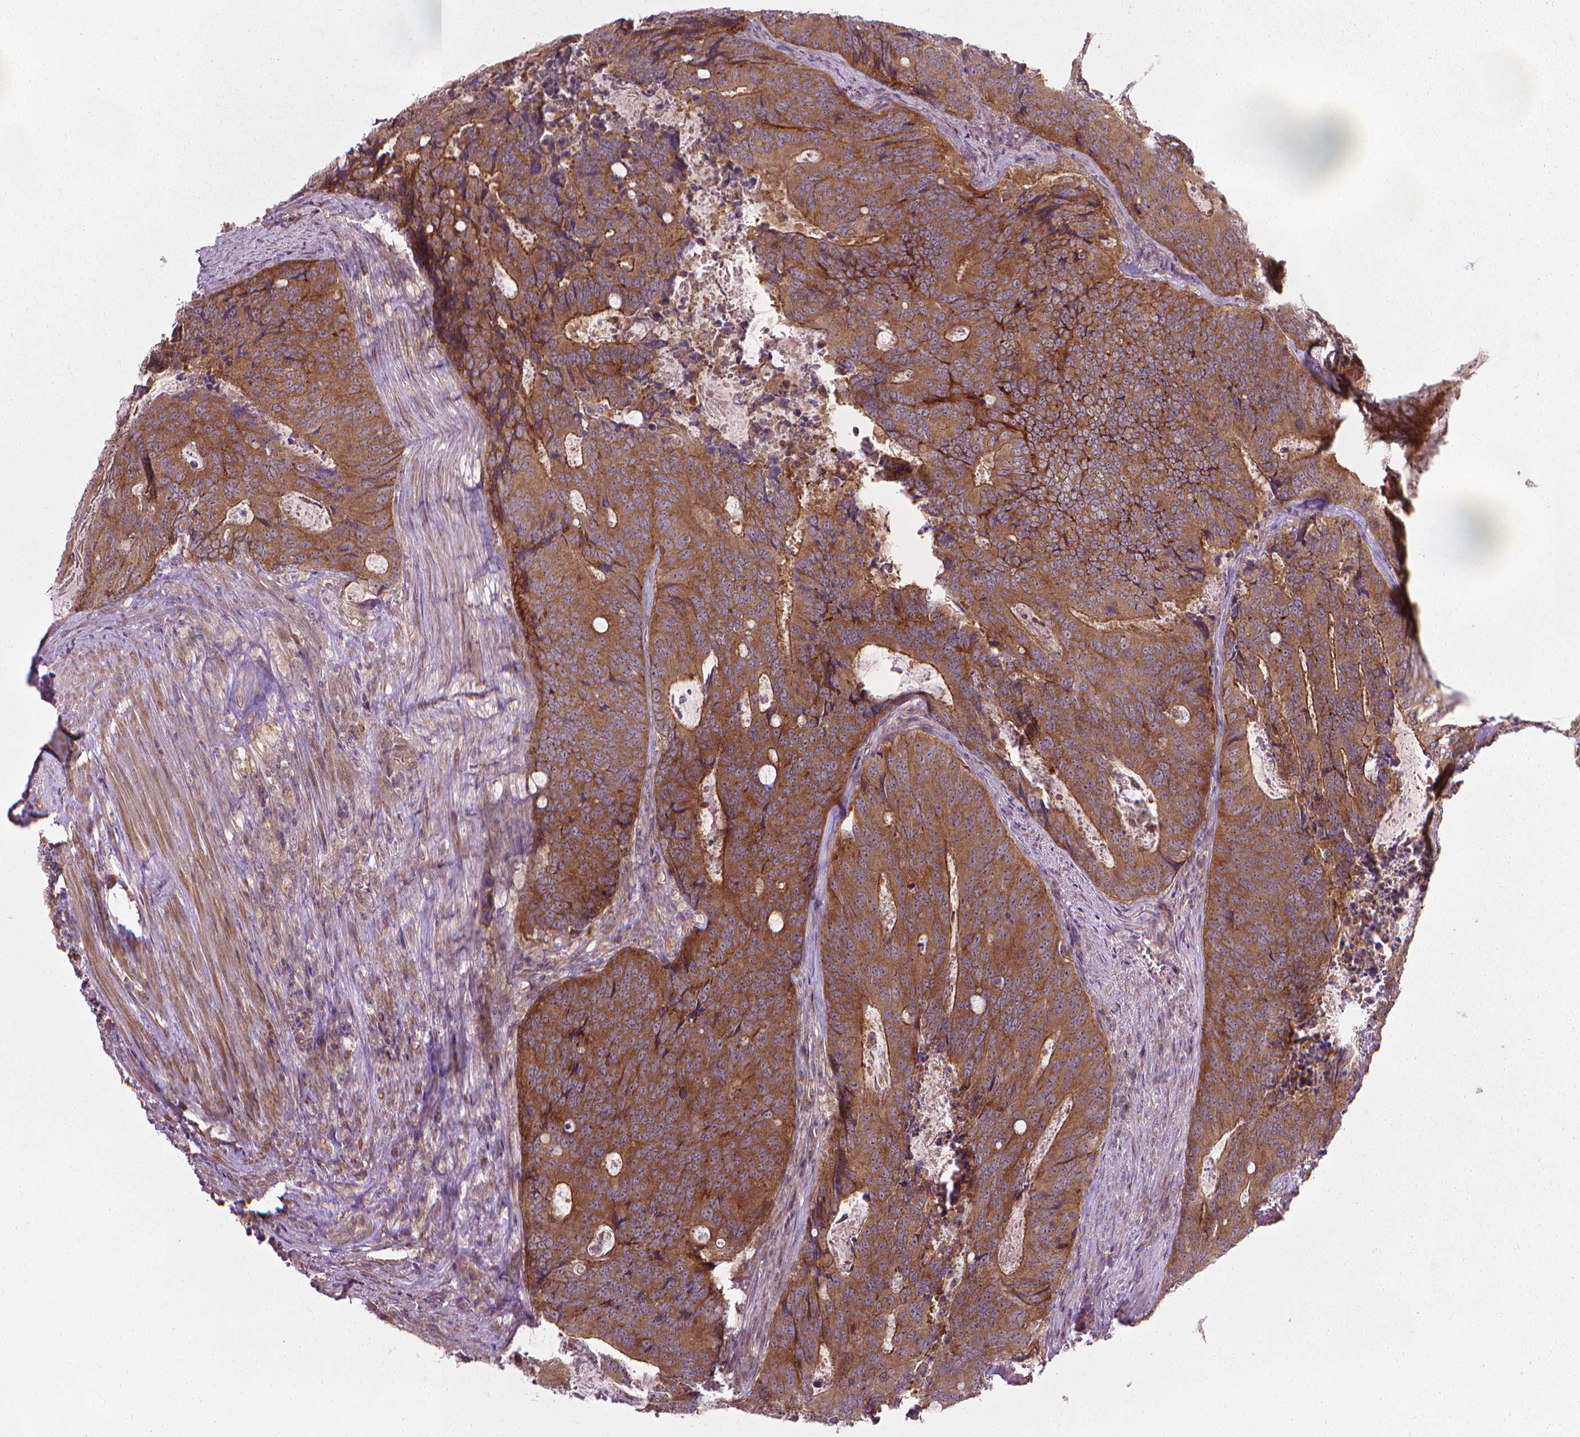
{"staining": {"intensity": "moderate", "quantity": ">75%", "location": "cytoplasmic/membranous"}, "tissue": "colorectal cancer", "cell_type": "Tumor cells", "image_type": "cancer", "snomed": [{"axis": "morphology", "description": "Adenocarcinoma, NOS"}, {"axis": "topography", "description": "Colon"}], "caption": "Approximately >75% of tumor cells in human colorectal adenocarcinoma display moderate cytoplasmic/membranous protein positivity as visualized by brown immunohistochemical staining.", "gene": "PRAG1", "patient": {"sex": "male", "age": 67}}